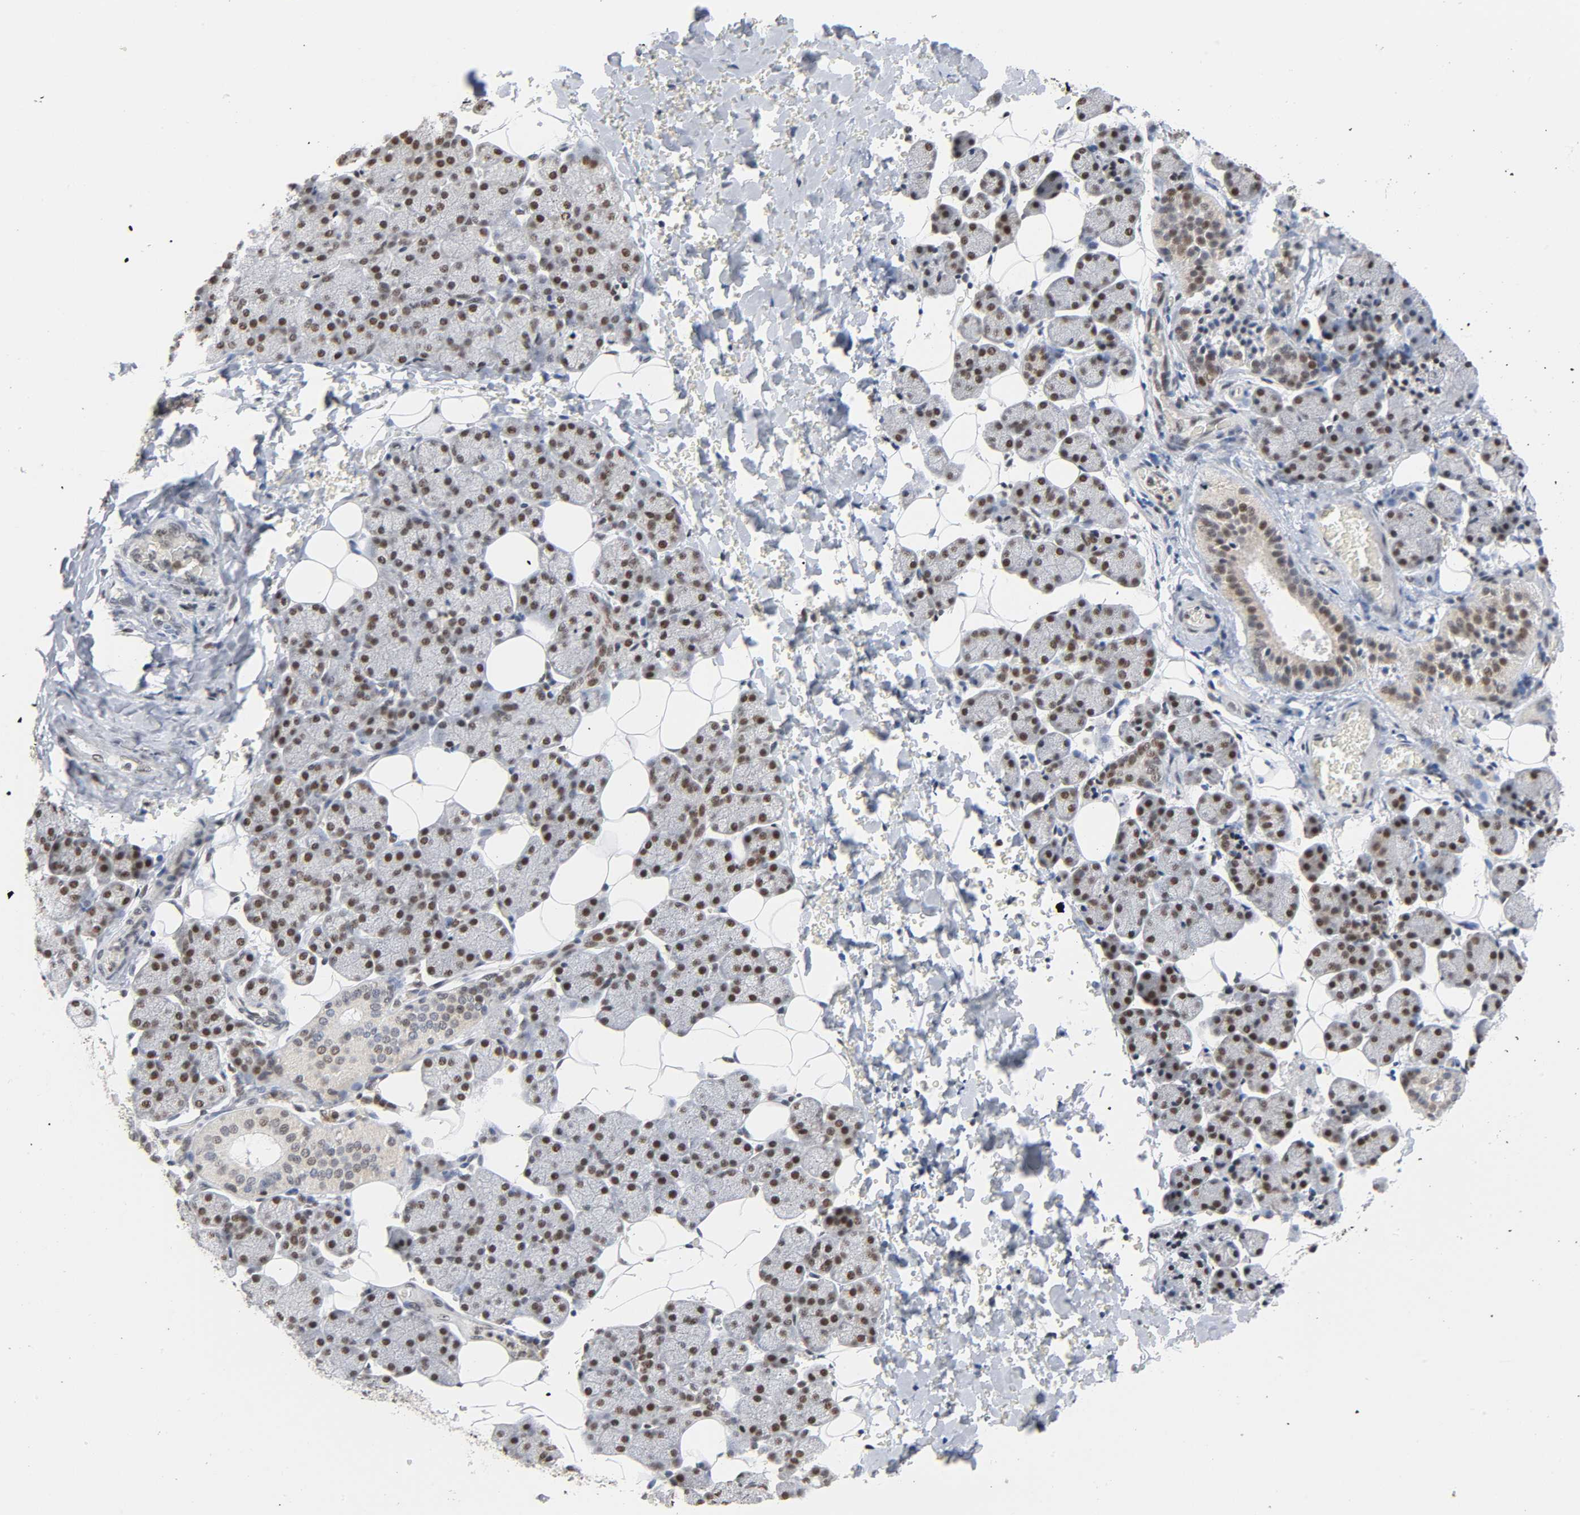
{"staining": {"intensity": "strong", "quantity": ">75%", "location": "nuclear"}, "tissue": "salivary gland", "cell_type": "Glandular cells", "image_type": "normal", "snomed": [{"axis": "morphology", "description": "Normal tissue, NOS"}, {"axis": "topography", "description": "Lymph node"}, {"axis": "topography", "description": "Salivary gland"}], "caption": "A high amount of strong nuclear expression is appreciated in approximately >75% of glandular cells in benign salivary gland.", "gene": "KAT2B", "patient": {"sex": "male", "age": 8}}